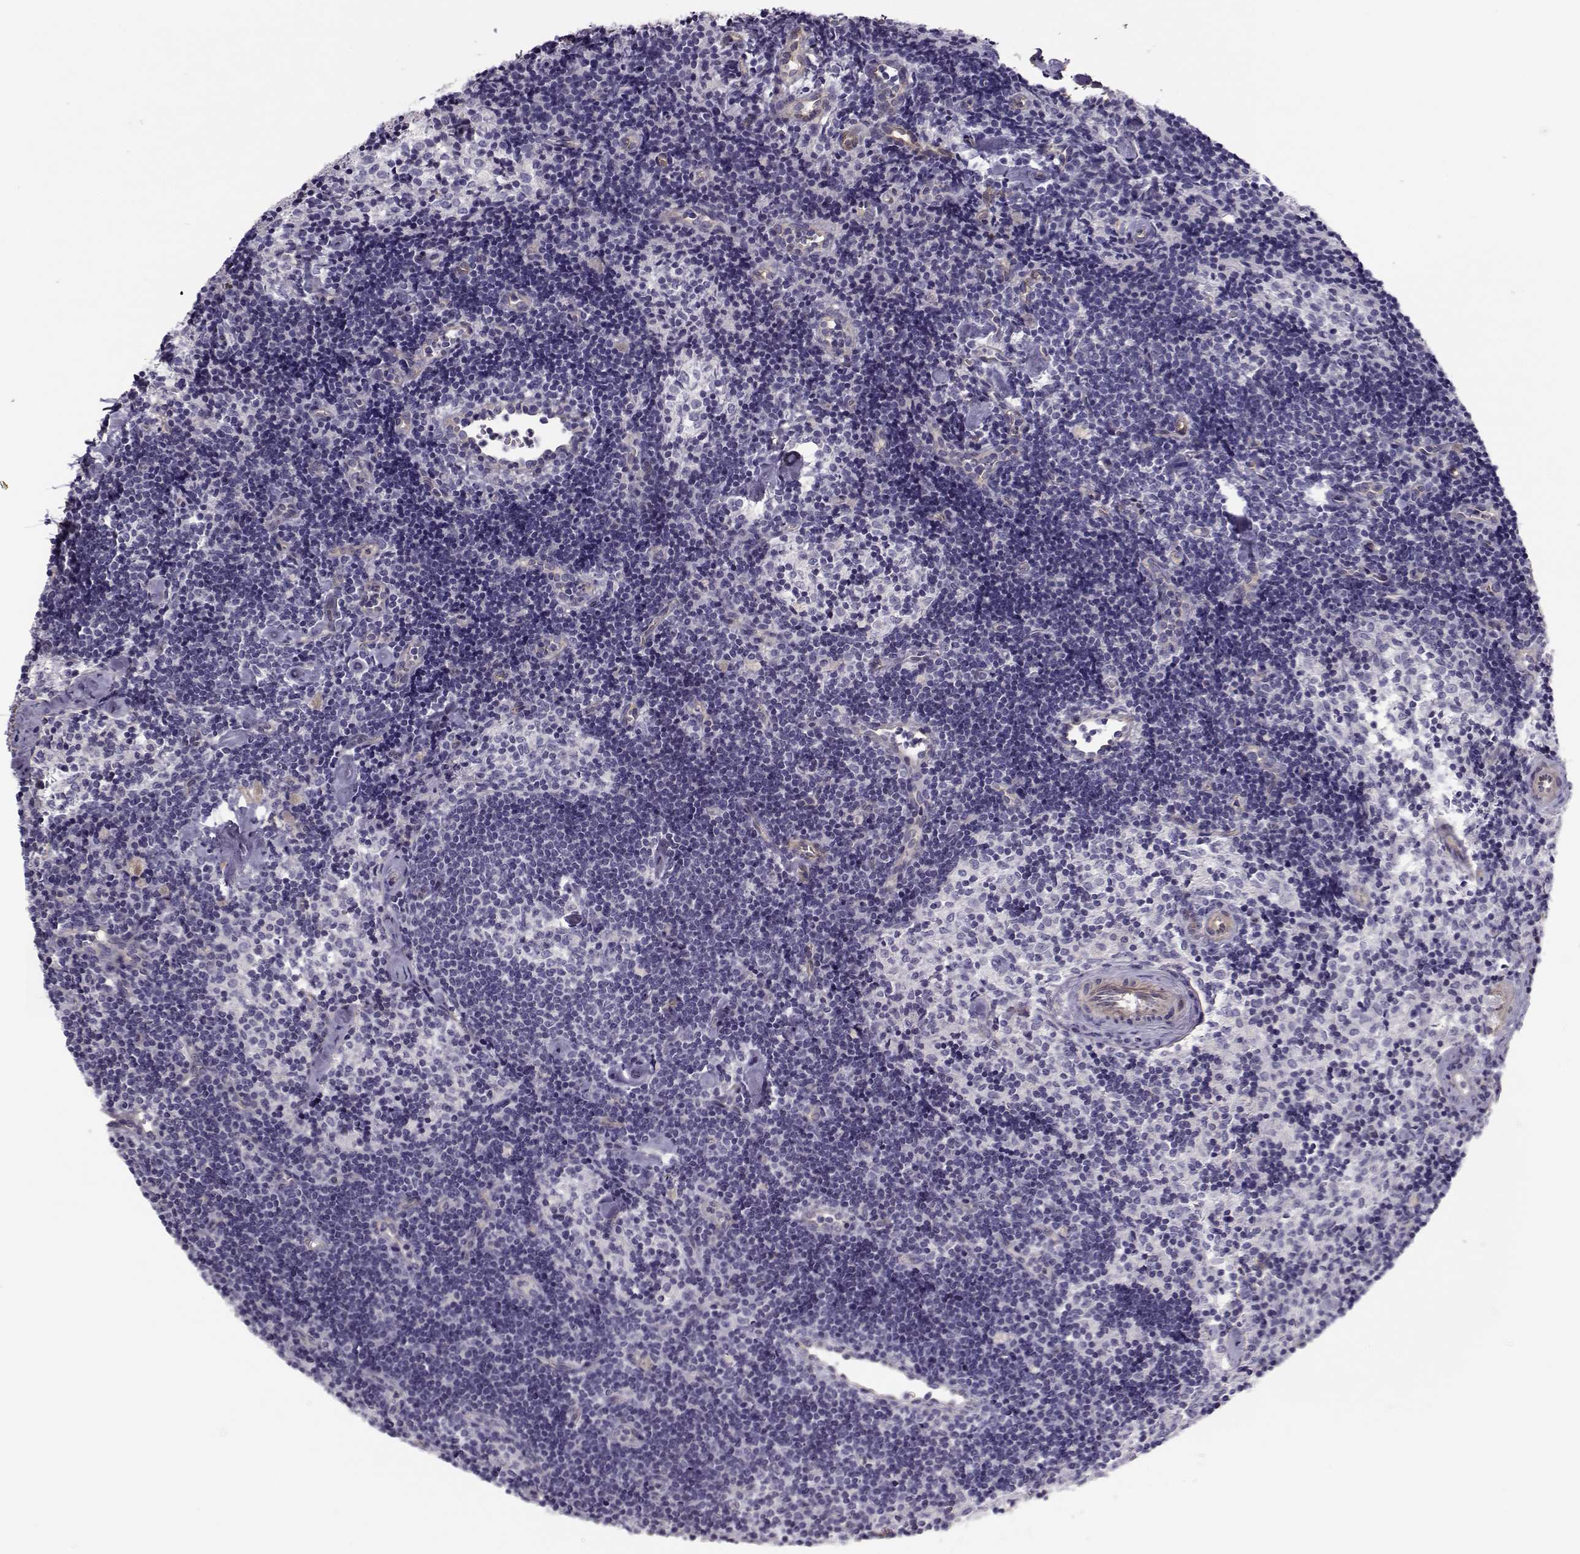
{"staining": {"intensity": "negative", "quantity": "none", "location": "none"}, "tissue": "lymph node", "cell_type": "Germinal center cells", "image_type": "normal", "snomed": [{"axis": "morphology", "description": "Normal tissue, NOS"}, {"axis": "topography", "description": "Lymph node"}], "caption": "There is no significant expression in germinal center cells of lymph node. (Brightfield microscopy of DAB (3,3'-diaminobenzidine) IHC at high magnification).", "gene": "MYO1A", "patient": {"sex": "female", "age": 42}}